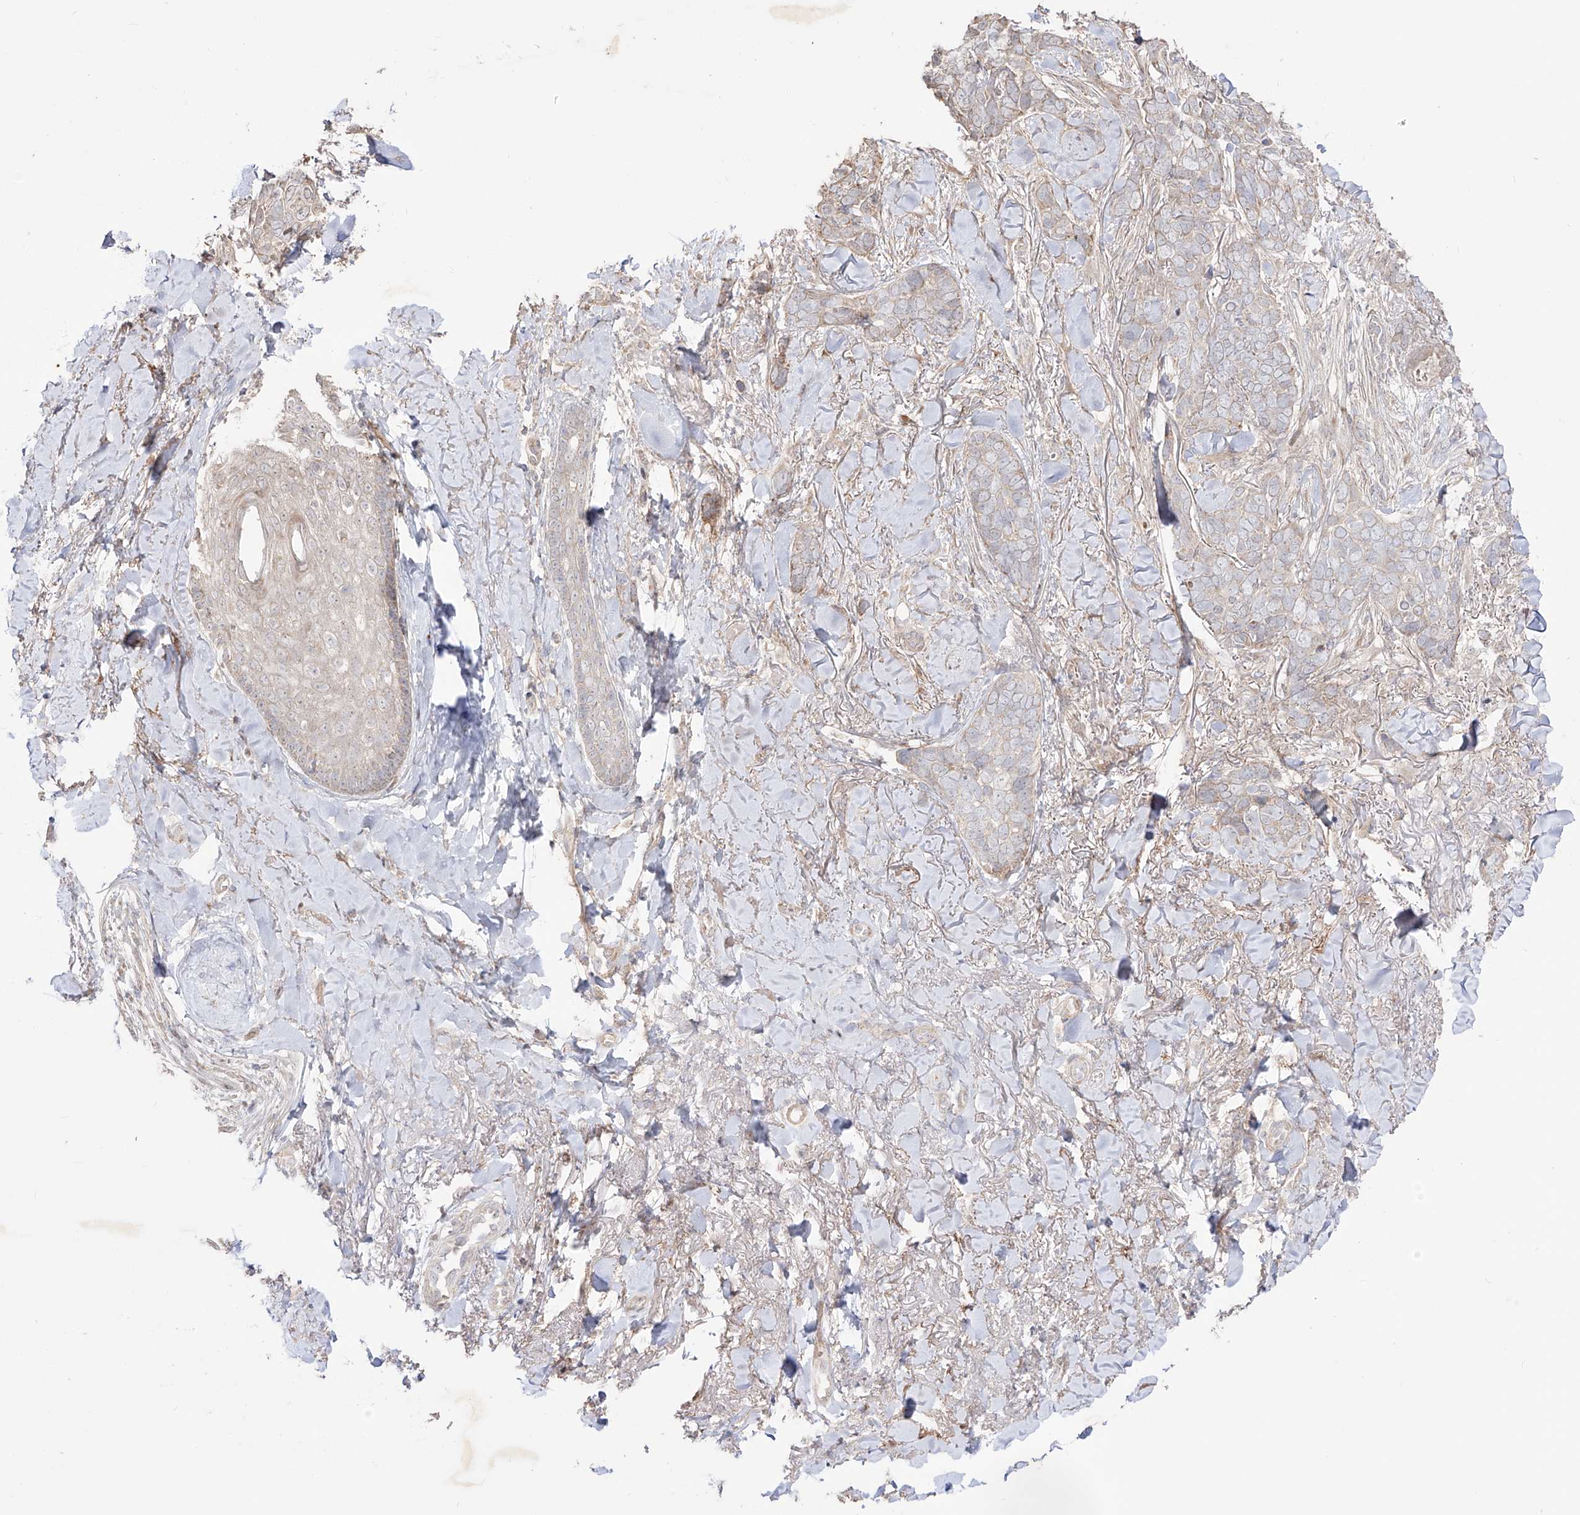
{"staining": {"intensity": "negative", "quantity": "none", "location": "none"}, "tissue": "skin cancer", "cell_type": "Tumor cells", "image_type": "cancer", "snomed": [{"axis": "morphology", "description": "Basal cell carcinoma"}, {"axis": "topography", "description": "Skin"}], "caption": "This micrograph is of skin cancer stained with IHC to label a protein in brown with the nuclei are counter-stained blue. There is no expression in tumor cells.", "gene": "YKT6", "patient": {"sex": "female", "age": 82}}